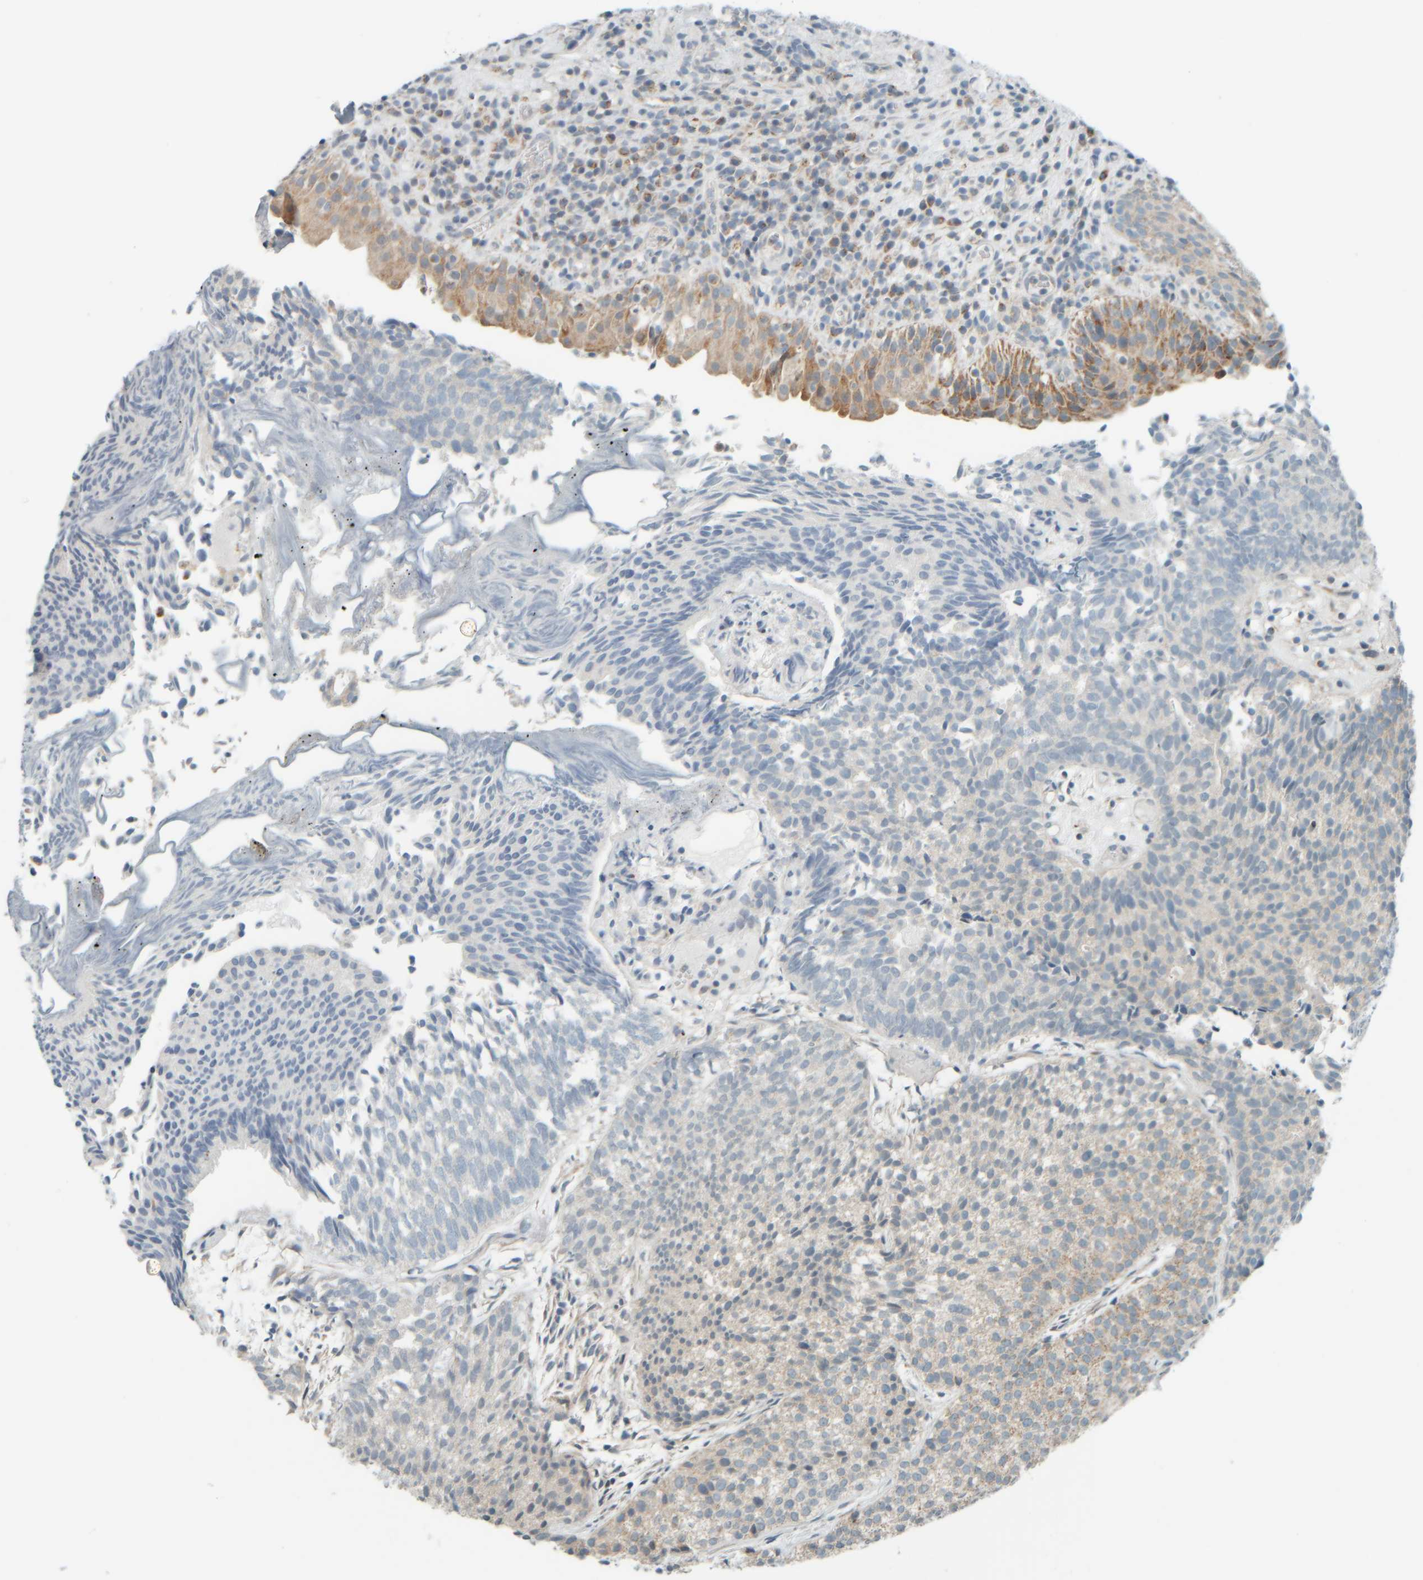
{"staining": {"intensity": "weak", "quantity": "<25%", "location": "cytoplasmic/membranous"}, "tissue": "urothelial cancer", "cell_type": "Tumor cells", "image_type": "cancer", "snomed": [{"axis": "morphology", "description": "Urothelial carcinoma, Low grade"}, {"axis": "topography", "description": "Urinary bladder"}], "caption": "Immunohistochemistry (IHC) of human urothelial carcinoma (low-grade) demonstrates no expression in tumor cells. The staining was performed using DAB (3,3'-diaminobenzidine) to visualize the protein expression in brown, while the nuclei were stained in blue with hematoxylin (Magnification: 20x).", "gene": "PTGES3L-AARSD1", "patient": {"sex": "male", "age": 86}}